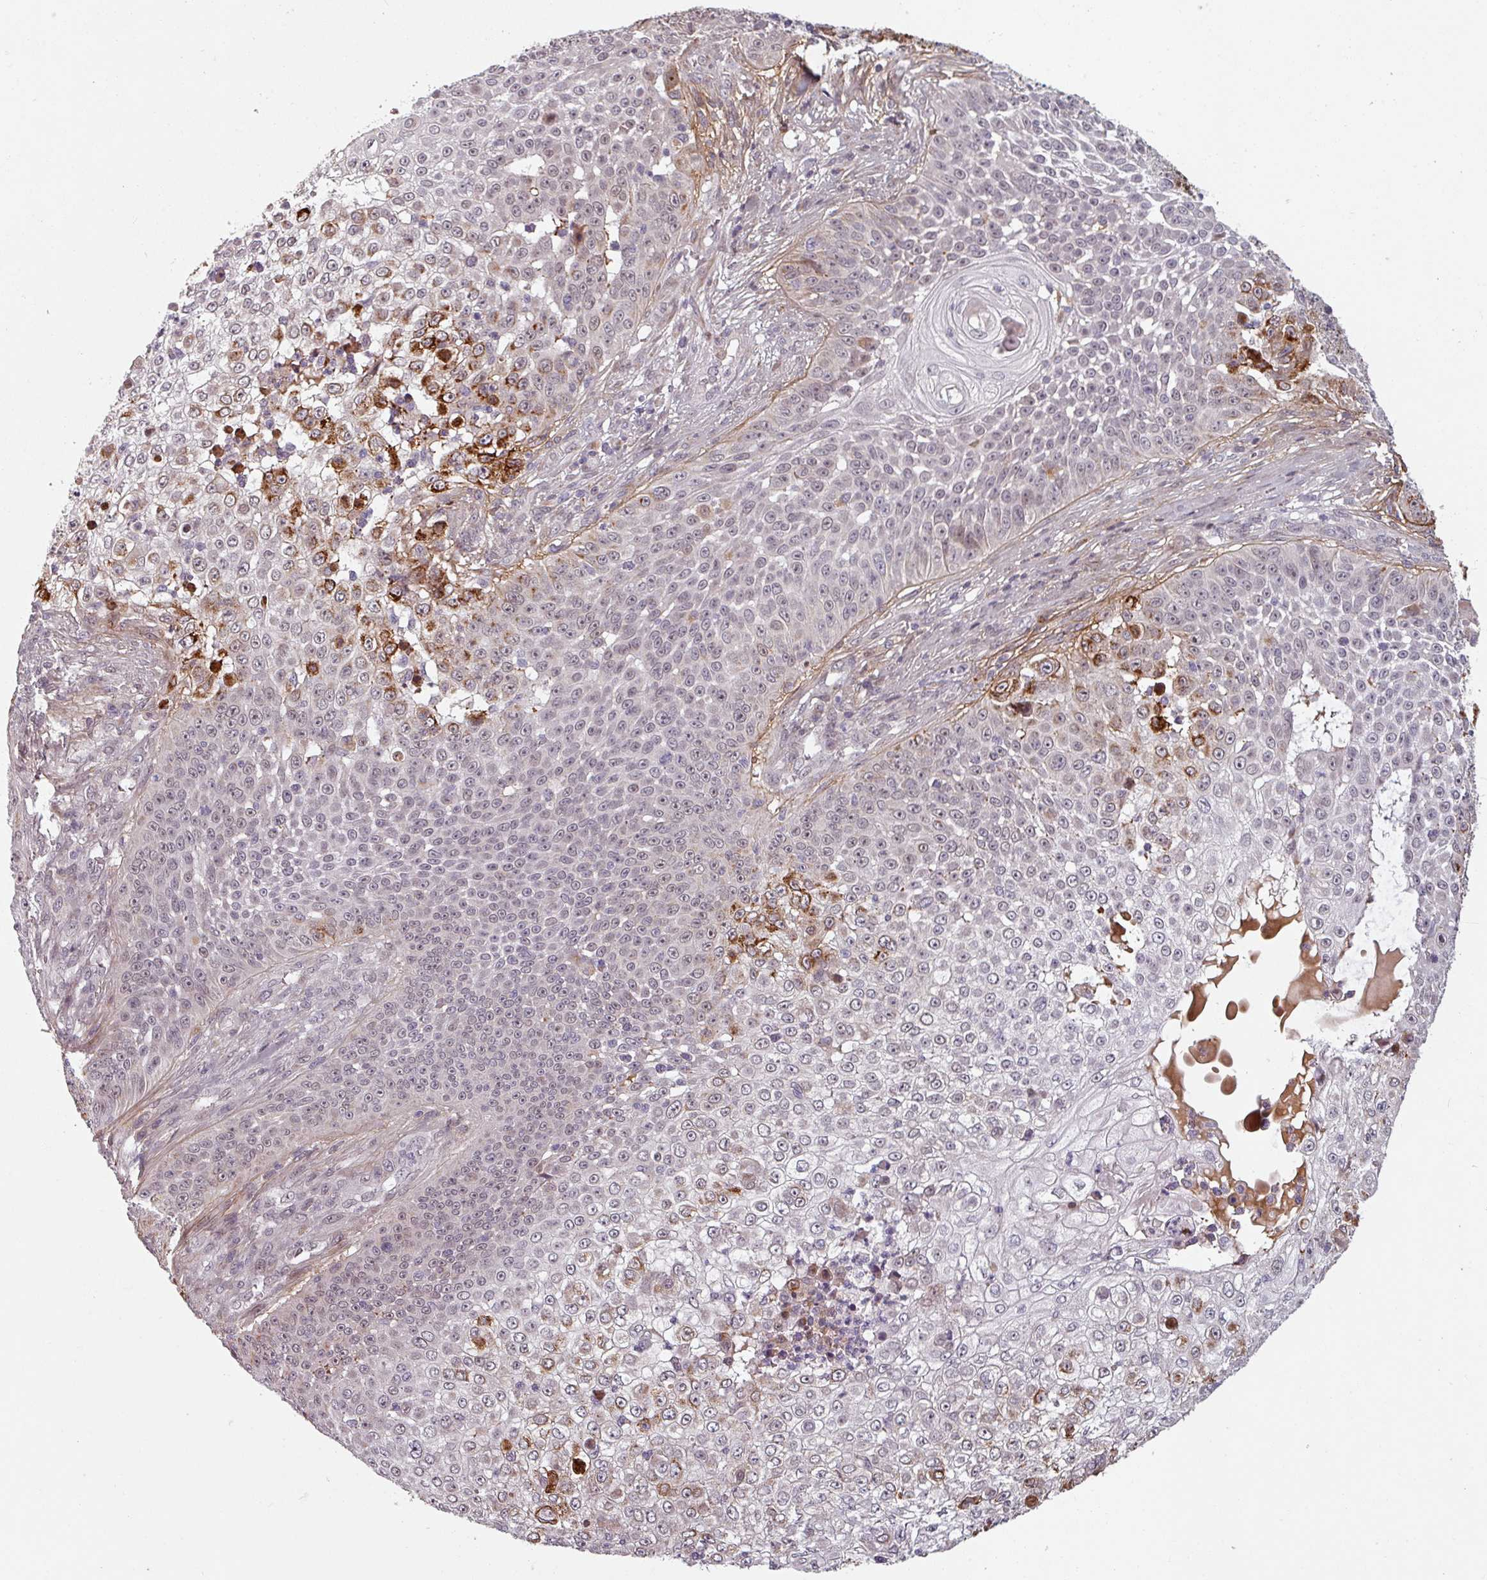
{"staining": {"intensity": "moderate", "quantity": "<25%", "location": "cytoplasmic/membranous"}, "tissue": "skin cancer", "cell_type": "Tumor cells", "image_type": "cancer", "snomed": [{"axis": "morphology", "description": "Squamous cell carcinoma, NOS"}, {"axis": "topography", "description": "Skin"}], "caption": "Moderate cytoplasmic/membranous staining is appreciated in approximately <25% of tumor cells in skin cancer (squamous cell carcinoma). The staining was performed using DAB, with brown indicating positive protein expression. Nuclei are stained blue with hematoxylin.", "gene": "CYB5RL", "patient": {"sex": "male", "age": 24}}